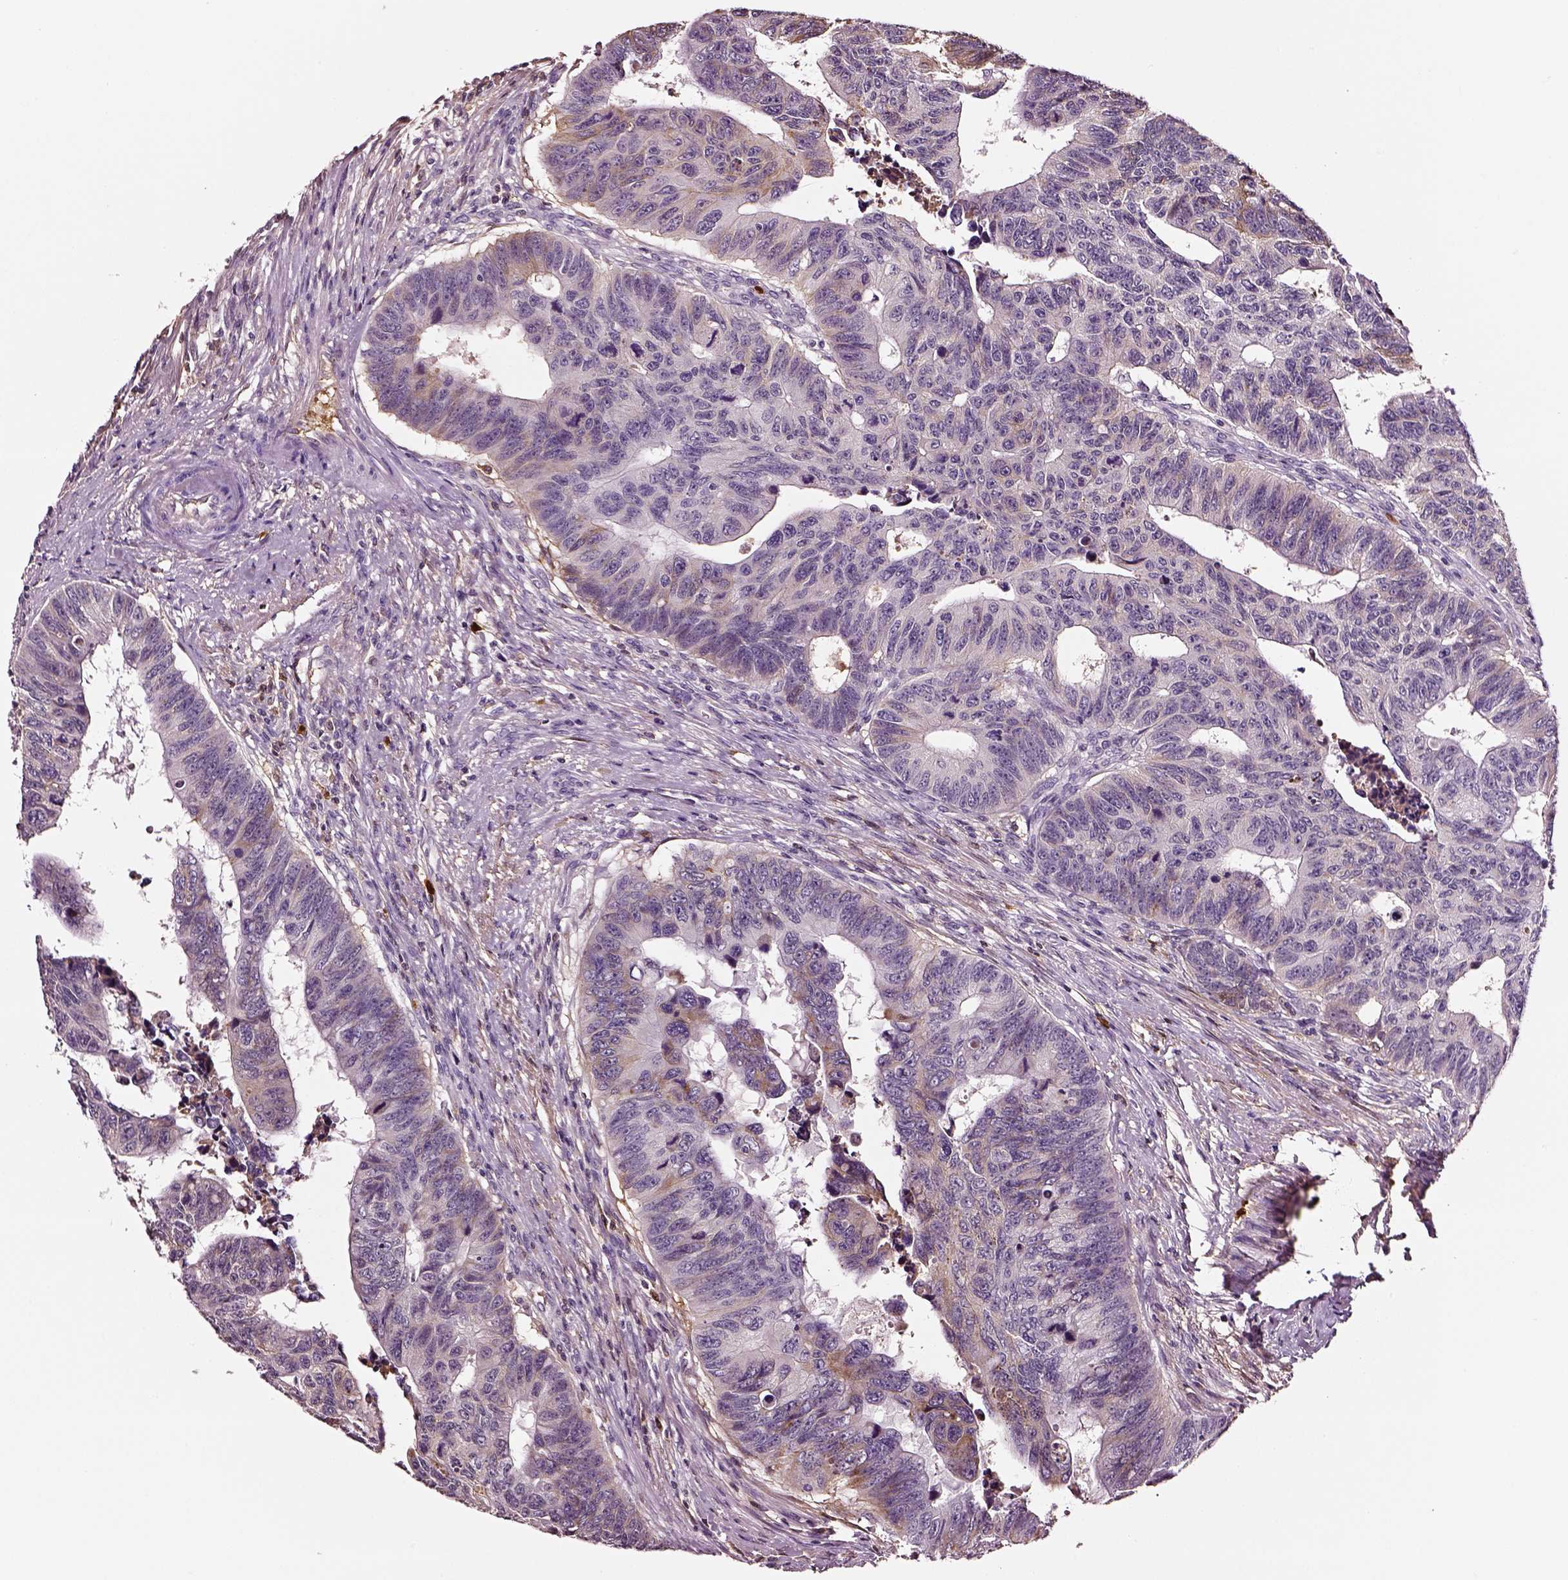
{"staining": {"intensity": "weak", "quantity": "<25%", "location": "cytoplasmic/membranous"}, "tissue": "colorectal cancer", "cell_type": "Tumor cells", "image_type": "cancer", "snomed": [{"axis": "morphology", "description": "Adenocarcinoma, NOS"}, {"axis": "topography", "description": "Rectum"}], "caption": "Tumor cells are negative for brown protein staining in adenocarcinoma (colorectal). The staining was performed using DAB (3,3'-diaminobenzidine) to visualize the protein expression in brown, while the nuclei were stained in blue with hematoxylin (Magnification: 20x).", "gene": "TF", "patient": {"sex": "female", "age": 85}}